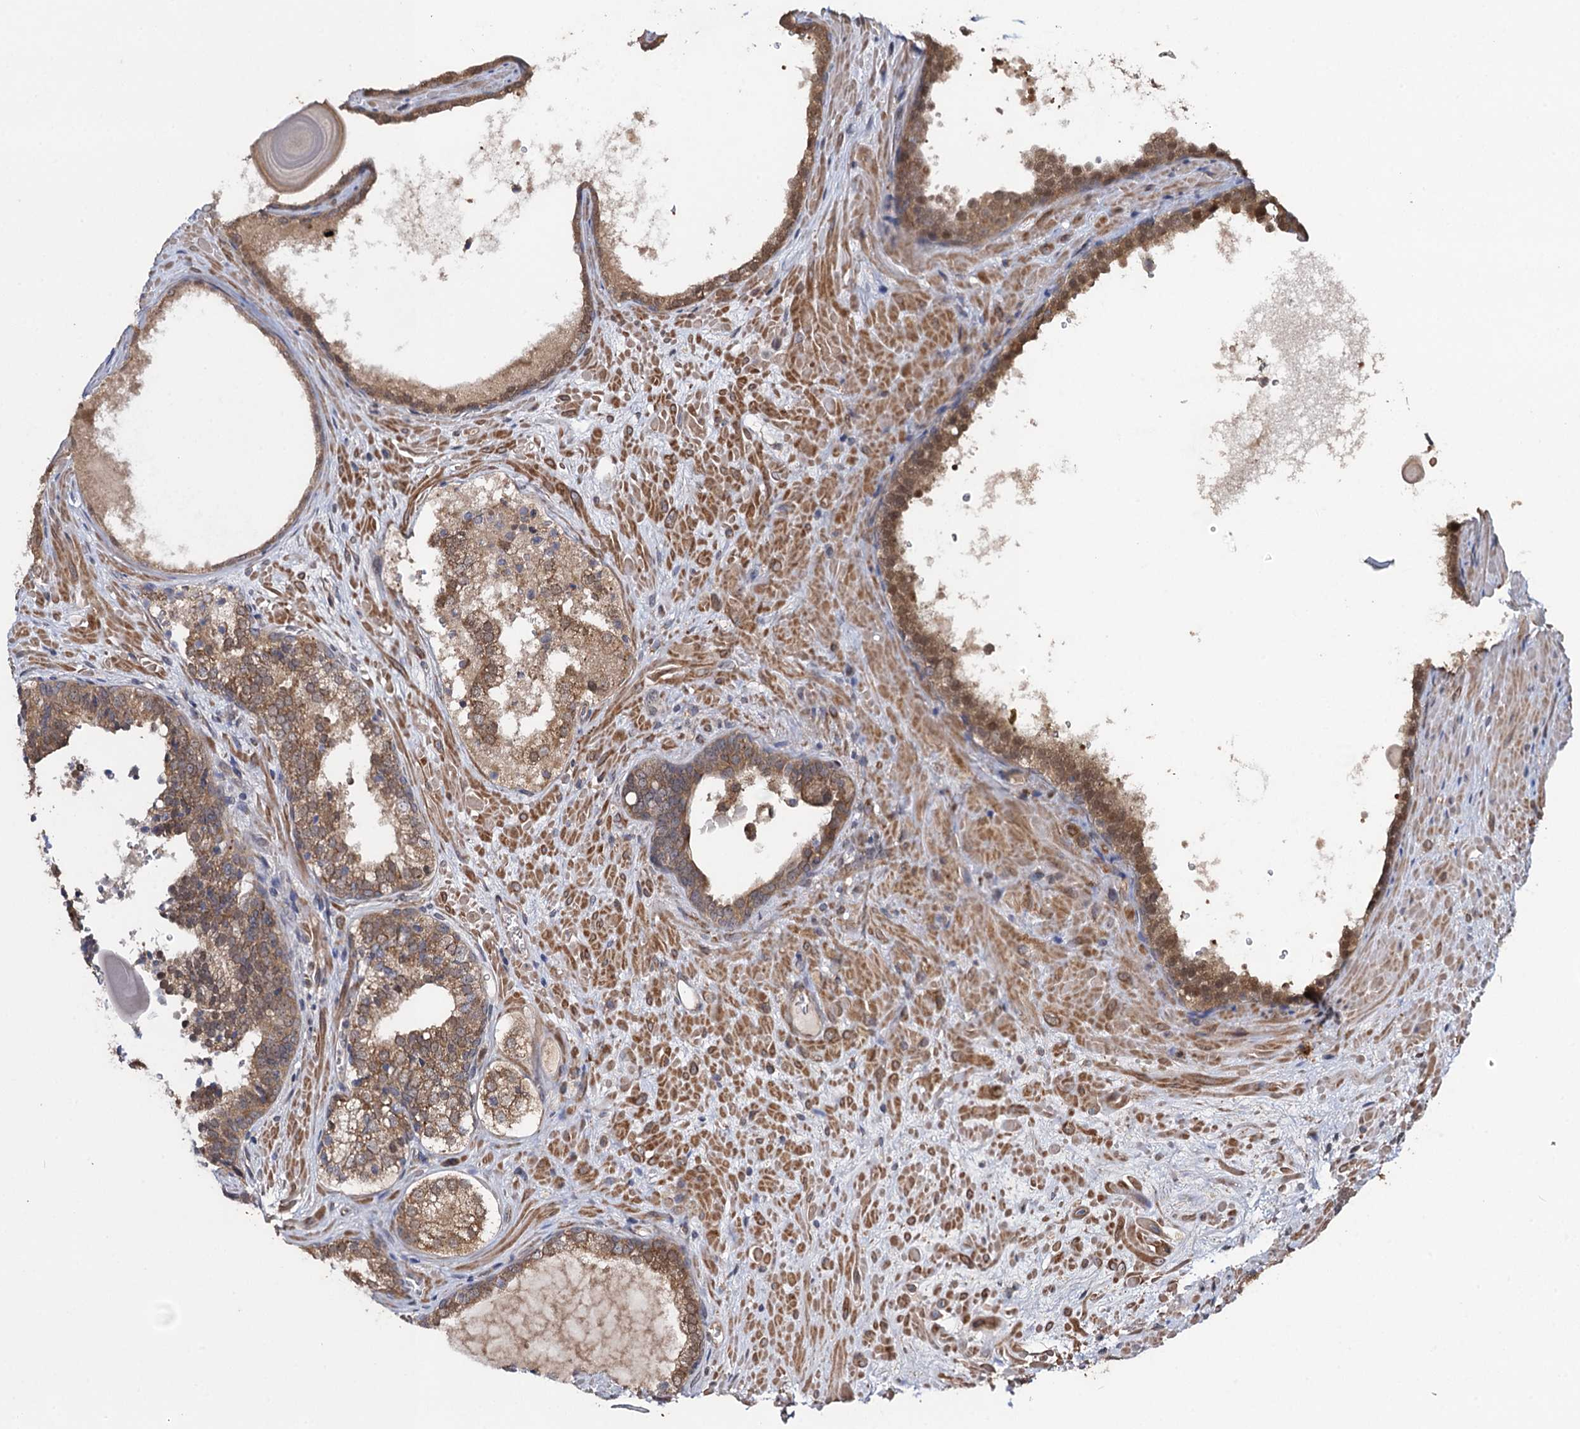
{"staining": {"intensity": "moderate", "quantity": ">75%", "location": "cytoplasmic/membranous"}, "tissue": "prostate cancer", "cell_type": "Tumor cells", "image_type": "cancer", "snomed": [{"axis": "morphology", "description": "Adenocarcinoma, High grade"}, {"axis": "topography", "description": "Prostate"}], "caption": "Immunohistochemistry (IHC) of prostate high-grade adenocarcinoma demonstrates medium levels of moderate cytoplasmic/membranous staining in approximately >75% of tumor cells. The staining was performed using DAB (3,3'-diaminobenzidine) to visualize the protein expression in brown, while the nuclei were stained in blue with hematoxylin (Magnification: 20x).", "gene": "HAUS1", "patient": {"sex": "male", "age": 66}}